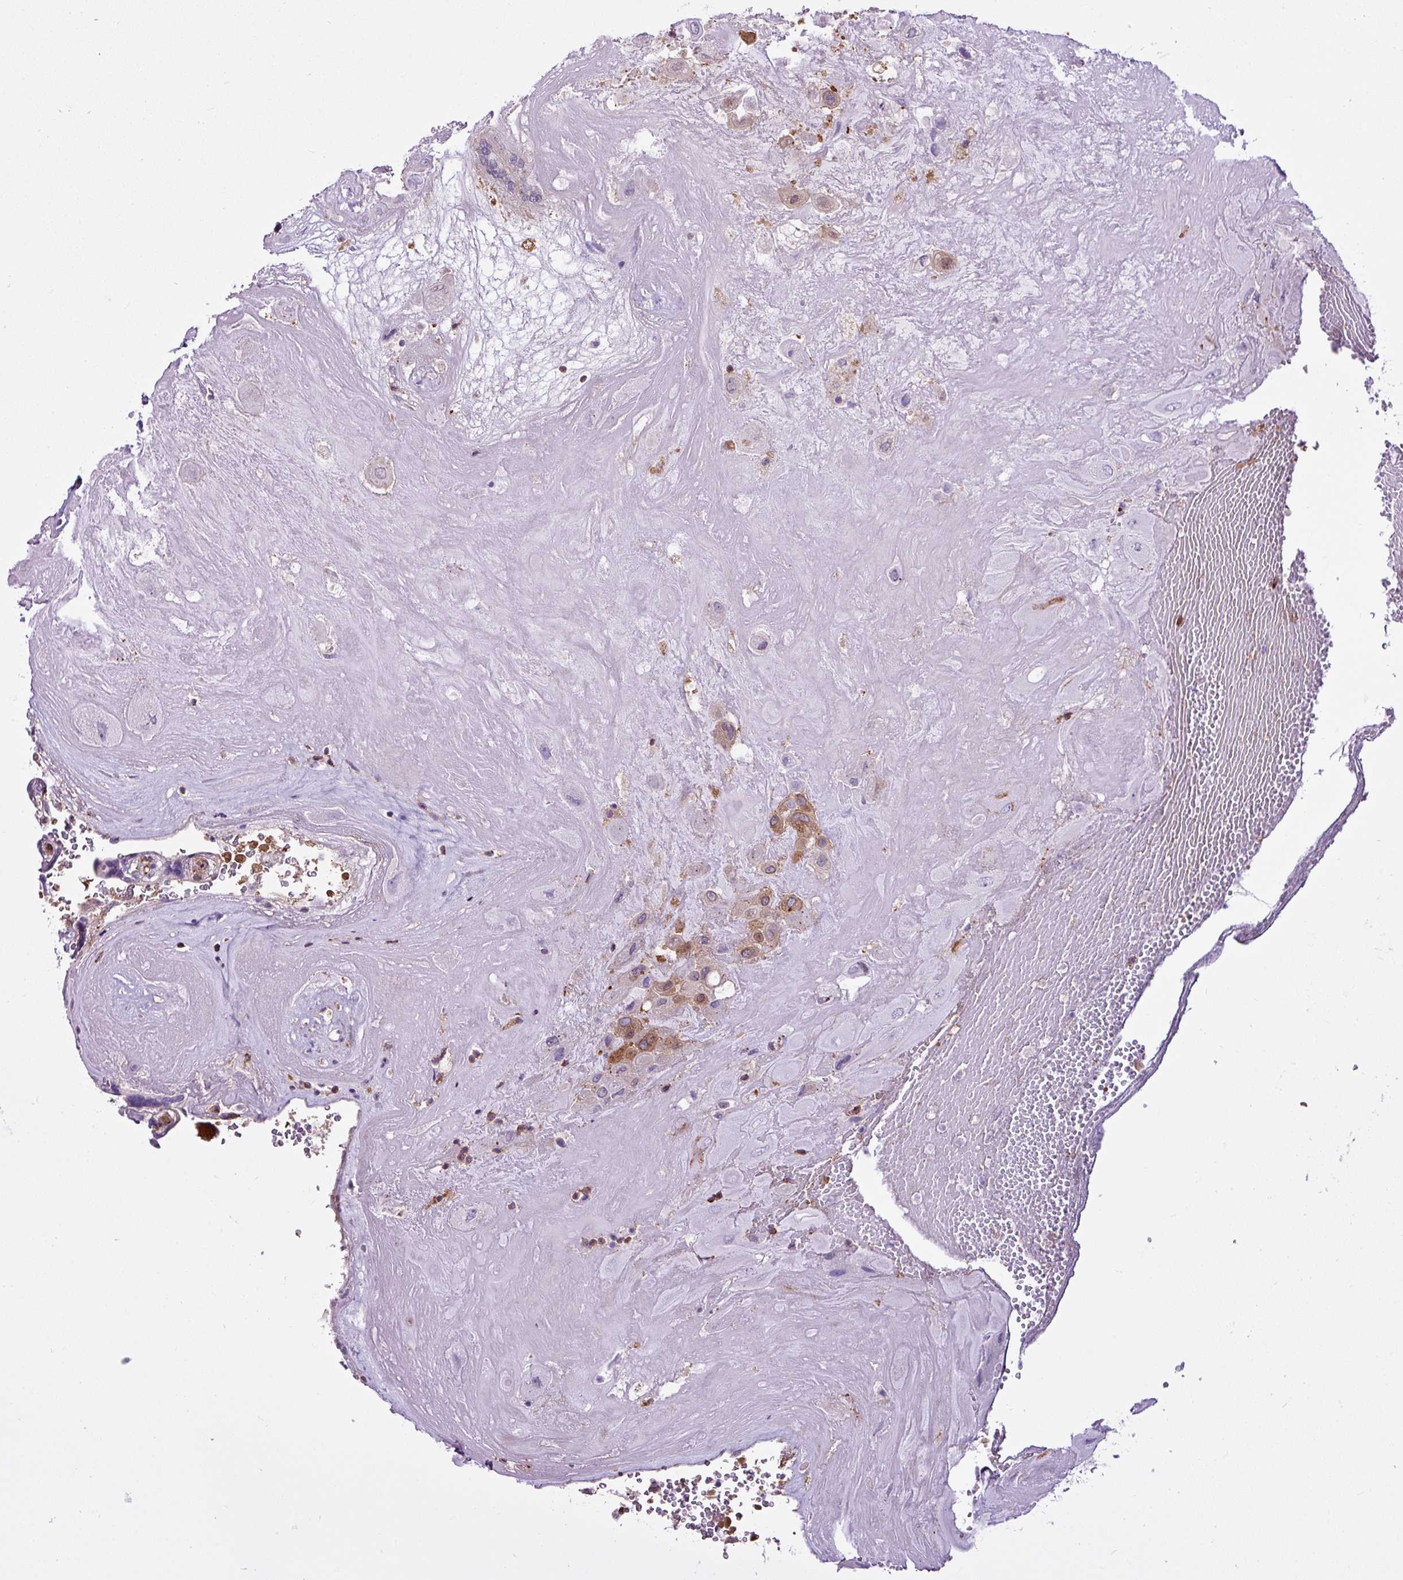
{"staining": {"intensity": "moderate", "quantity": "25%-75%", "location": "cytoplasmic/membranous,nuclear"}, "tissue": "placenta", "cell_type": "Decidual cells", "image_type": "normal", "snomed": [{"axis": "morphology", "description": "Normal tissue, NOS"}, {"axis": "topography", "description": "Placenta"}], "caption": "Placenta was stained to show a protein in brown. There is medium levels of moderate cytoplasmic/membranous,nuclear positivity in approximately 25%-75% of decidual cells. (DAB IHC, brown staining for protein, blue staining for nuclei).", "gene": "EME2", "patient": {"sex": "female", "age": 32}}